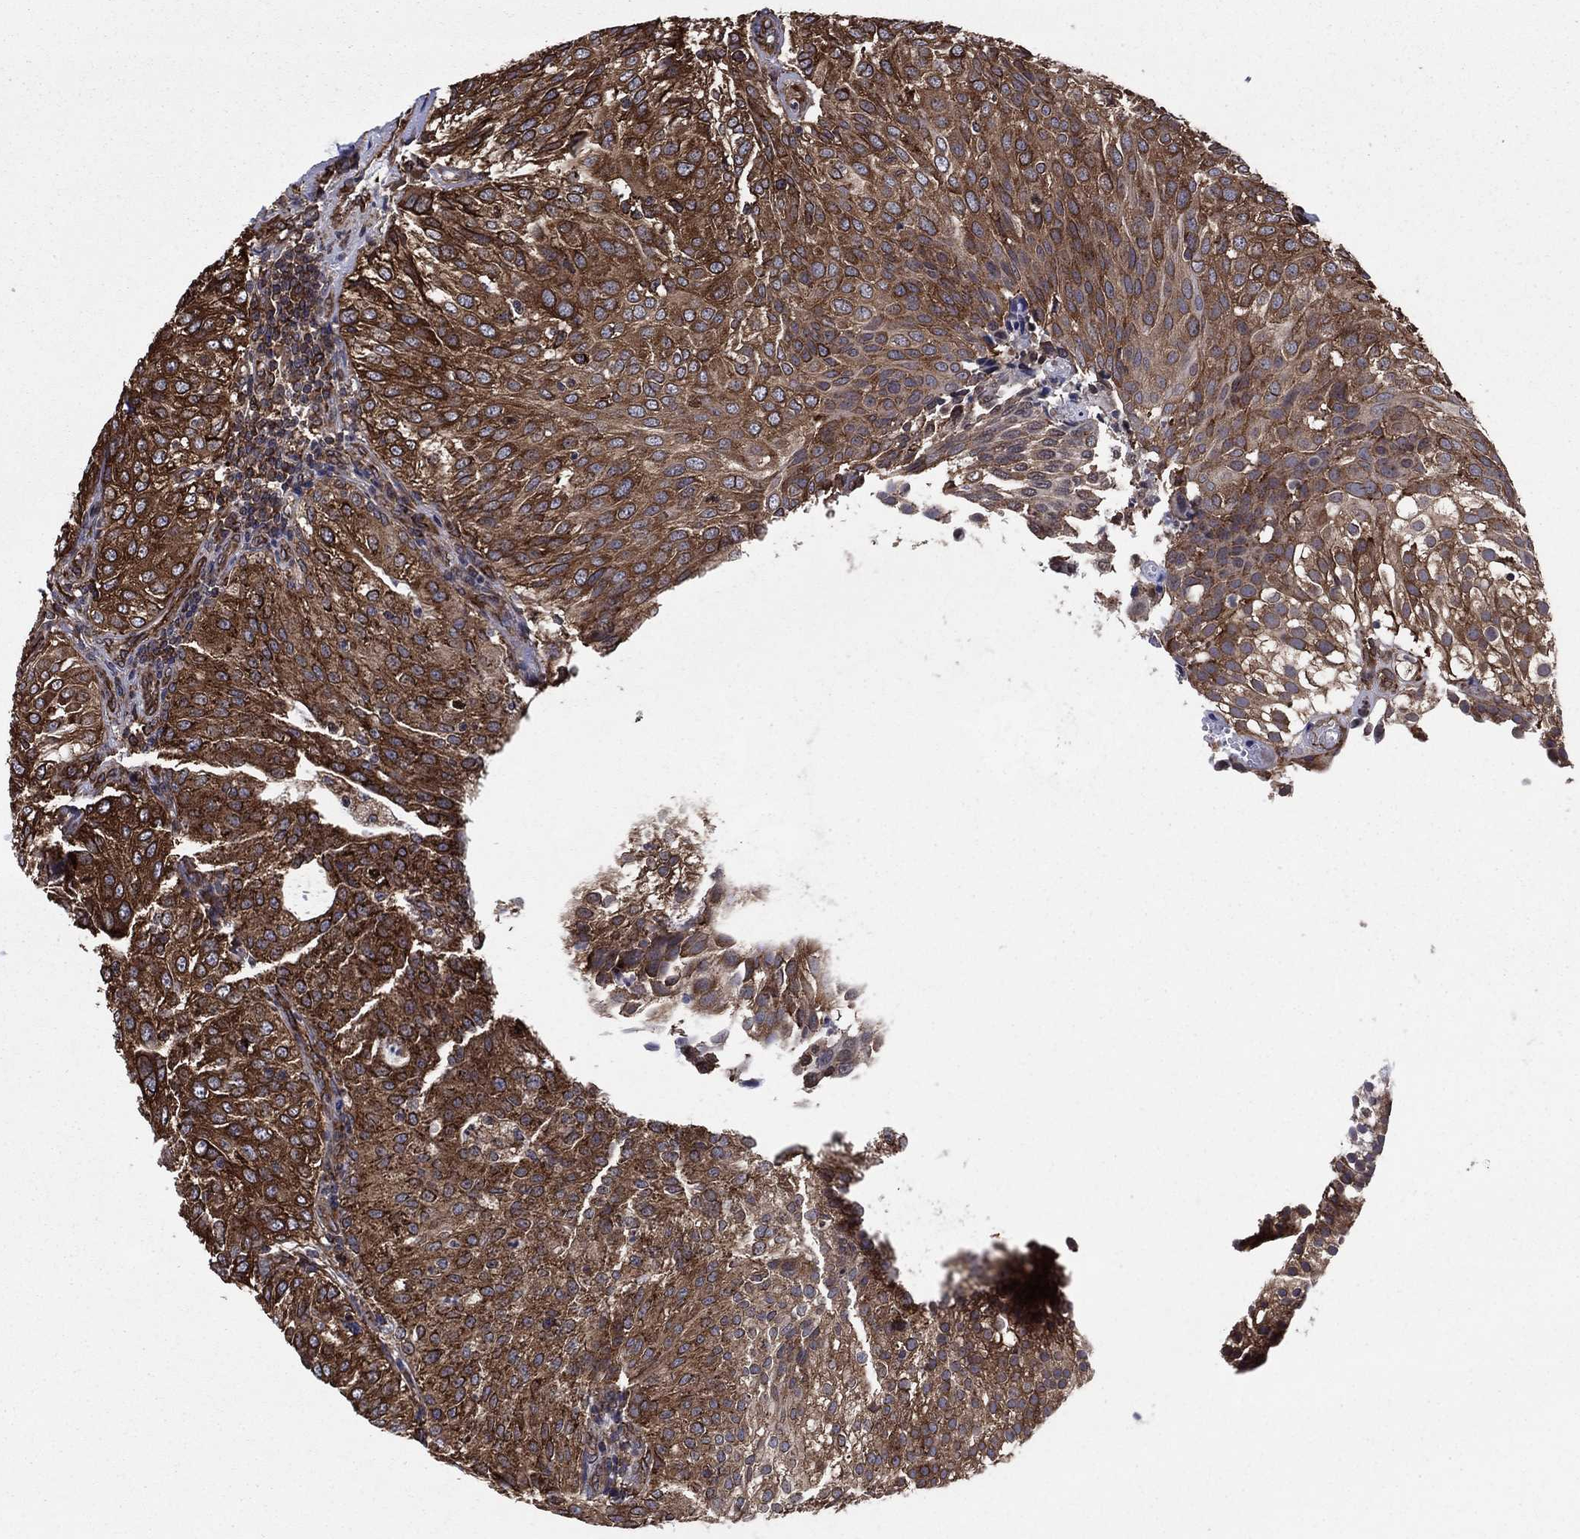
{"staining": {"intensity": "strong", "quantity": ">75%", "location": "cytoplasmic/membranous"}, "tissue": "urothelial cancer", "cell_type": "Tumor cells", "image_type": "cancer", "snomed": [{"axis": "morphology", "description": "Urothelial carcinoma, High grade"}, {"axis": "topography", "description": "Urinary bladder"}], "caption": "A photomicrograph of human urothelial cancer stained for a protein shows strong cytoplasmic/membranous brown staining in tumor cells.", "gene": "YBX1", "patient": {"sex": "female", "age": 79}}